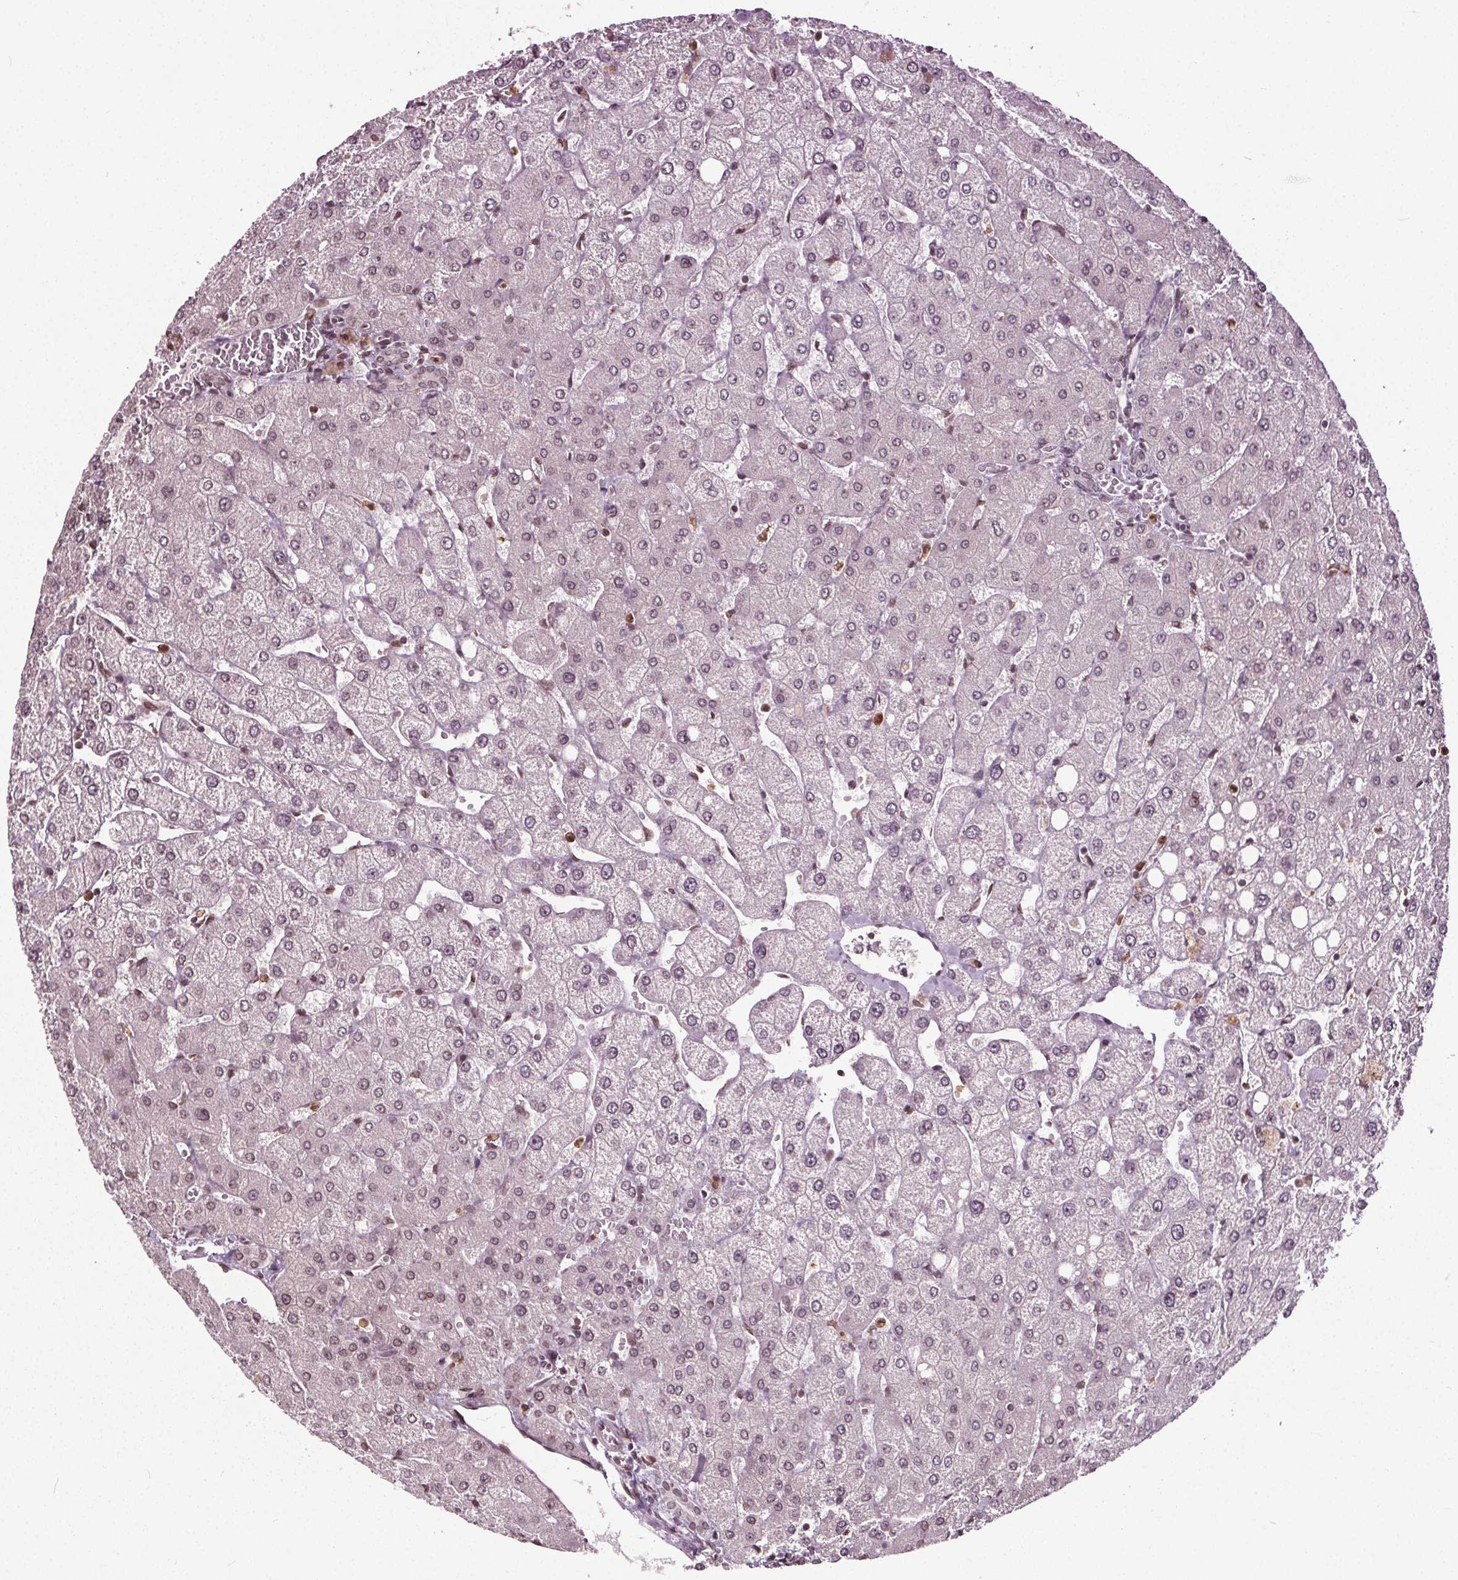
{"staining": {"intensity": "weak", "quantity": "<25%", "location": "nuclear"}, "tissue": "liver", "cell_type": "Cholangiocytes", "image_type": "normal", "snomed": [{"axis": "morphology", "description": "Normal tissue, NOS"}, {"axis": "topography", "description": "Liver"}], "caption": "The image displays no staining of cholangiocytes in normal liver.", "gene": "TTC39C", "patient": {"sex": "female", "age": 54}}